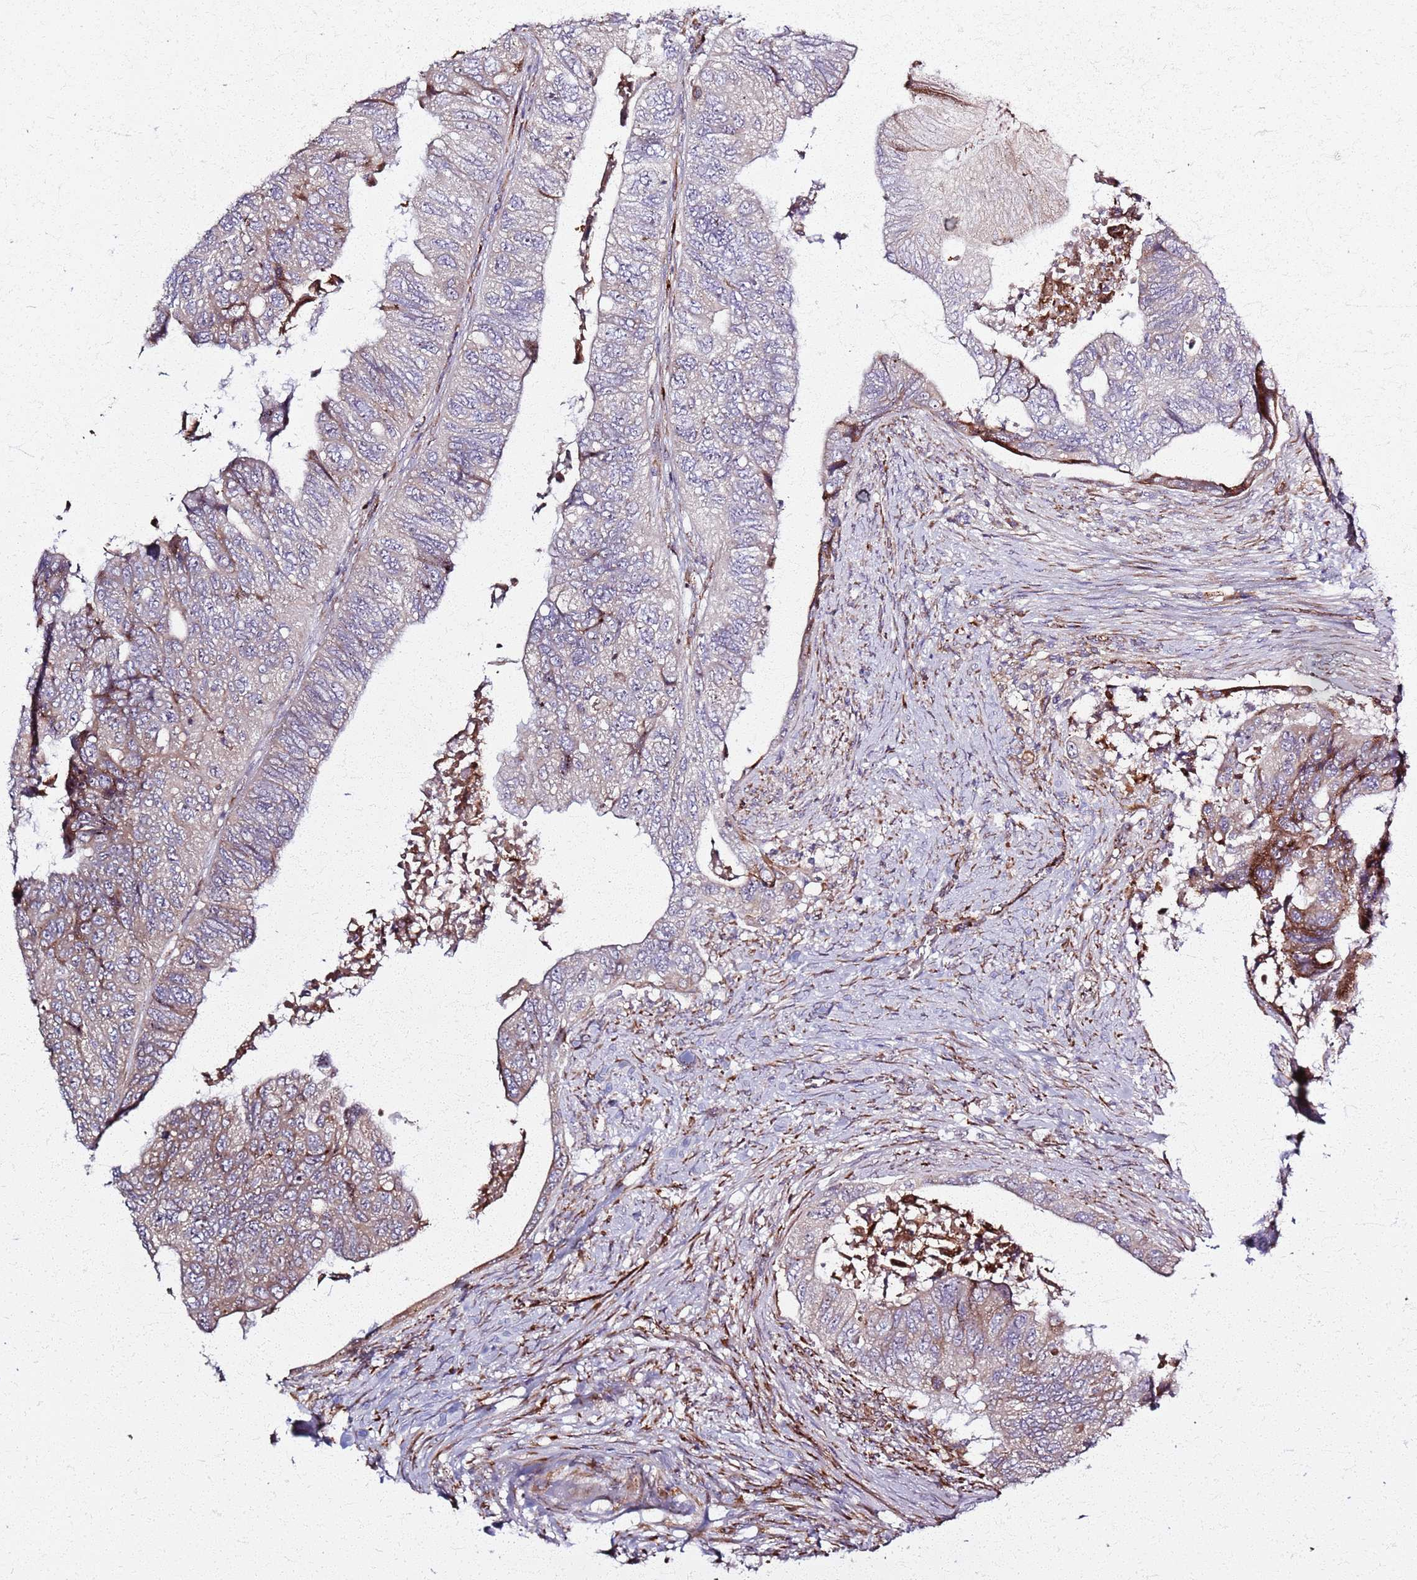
{"staining": {"intensity": "weak", "quantity": "<25%", "location": "cytoplasmic/membranous"}, "tissue": "colorectal cancer", "cell_type": "Tumor cells", "image_type": "cancer", "snomed": [{"axis": "morphology", "description": "Adenocarcinoma, NOS"}, {"axis": "topography", "description": "Rectum"}], "caption": "IHC of colorectal adenocarcinoma demonstrates no staining in tumor cells.", "gene": "KRI1", "patient": {"sex": "male", "age": 63}}